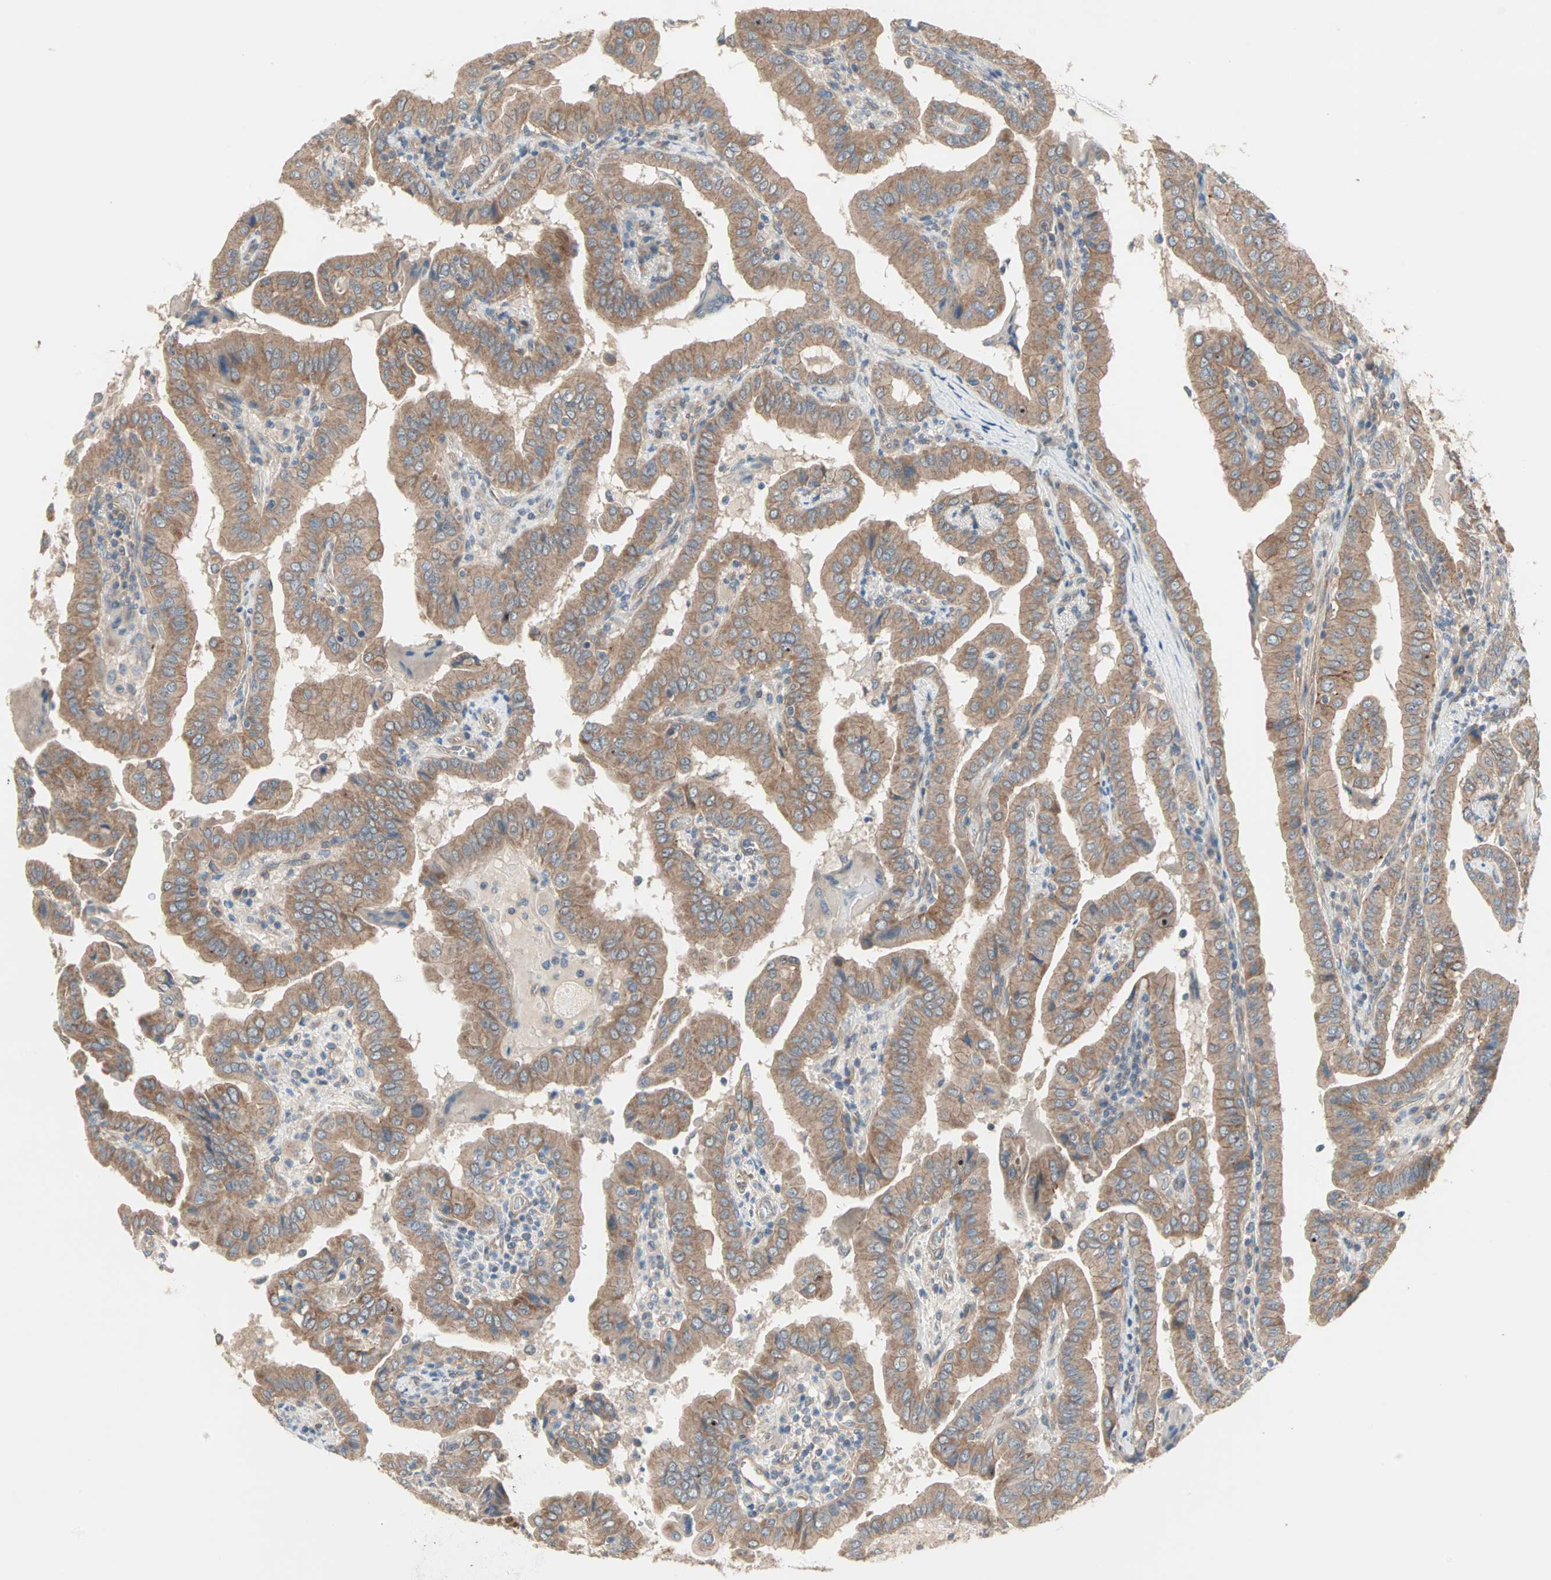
{"staining": {"intensity": "moderate", "quantity": ">75%", "location": "cytoplasmic/membranous"}, "tissue": "thyroid cancer", "cell_type": "Tumor cells", "image_type": "cancer", "snomed": [{"axis": "morphology", "description": "Papillary adenocarcinoma, NOS"}, {"axis": "topography", "description": "Thyroid gland"}], "caption": "Papillary adenocarcinoma (thyroid) tissue demonstrates moderate cytoplasmic/membranous expression in about >75% of tumor cells", "gene": "PDE8A", "patient": {"sex": "male", "age": 33}}